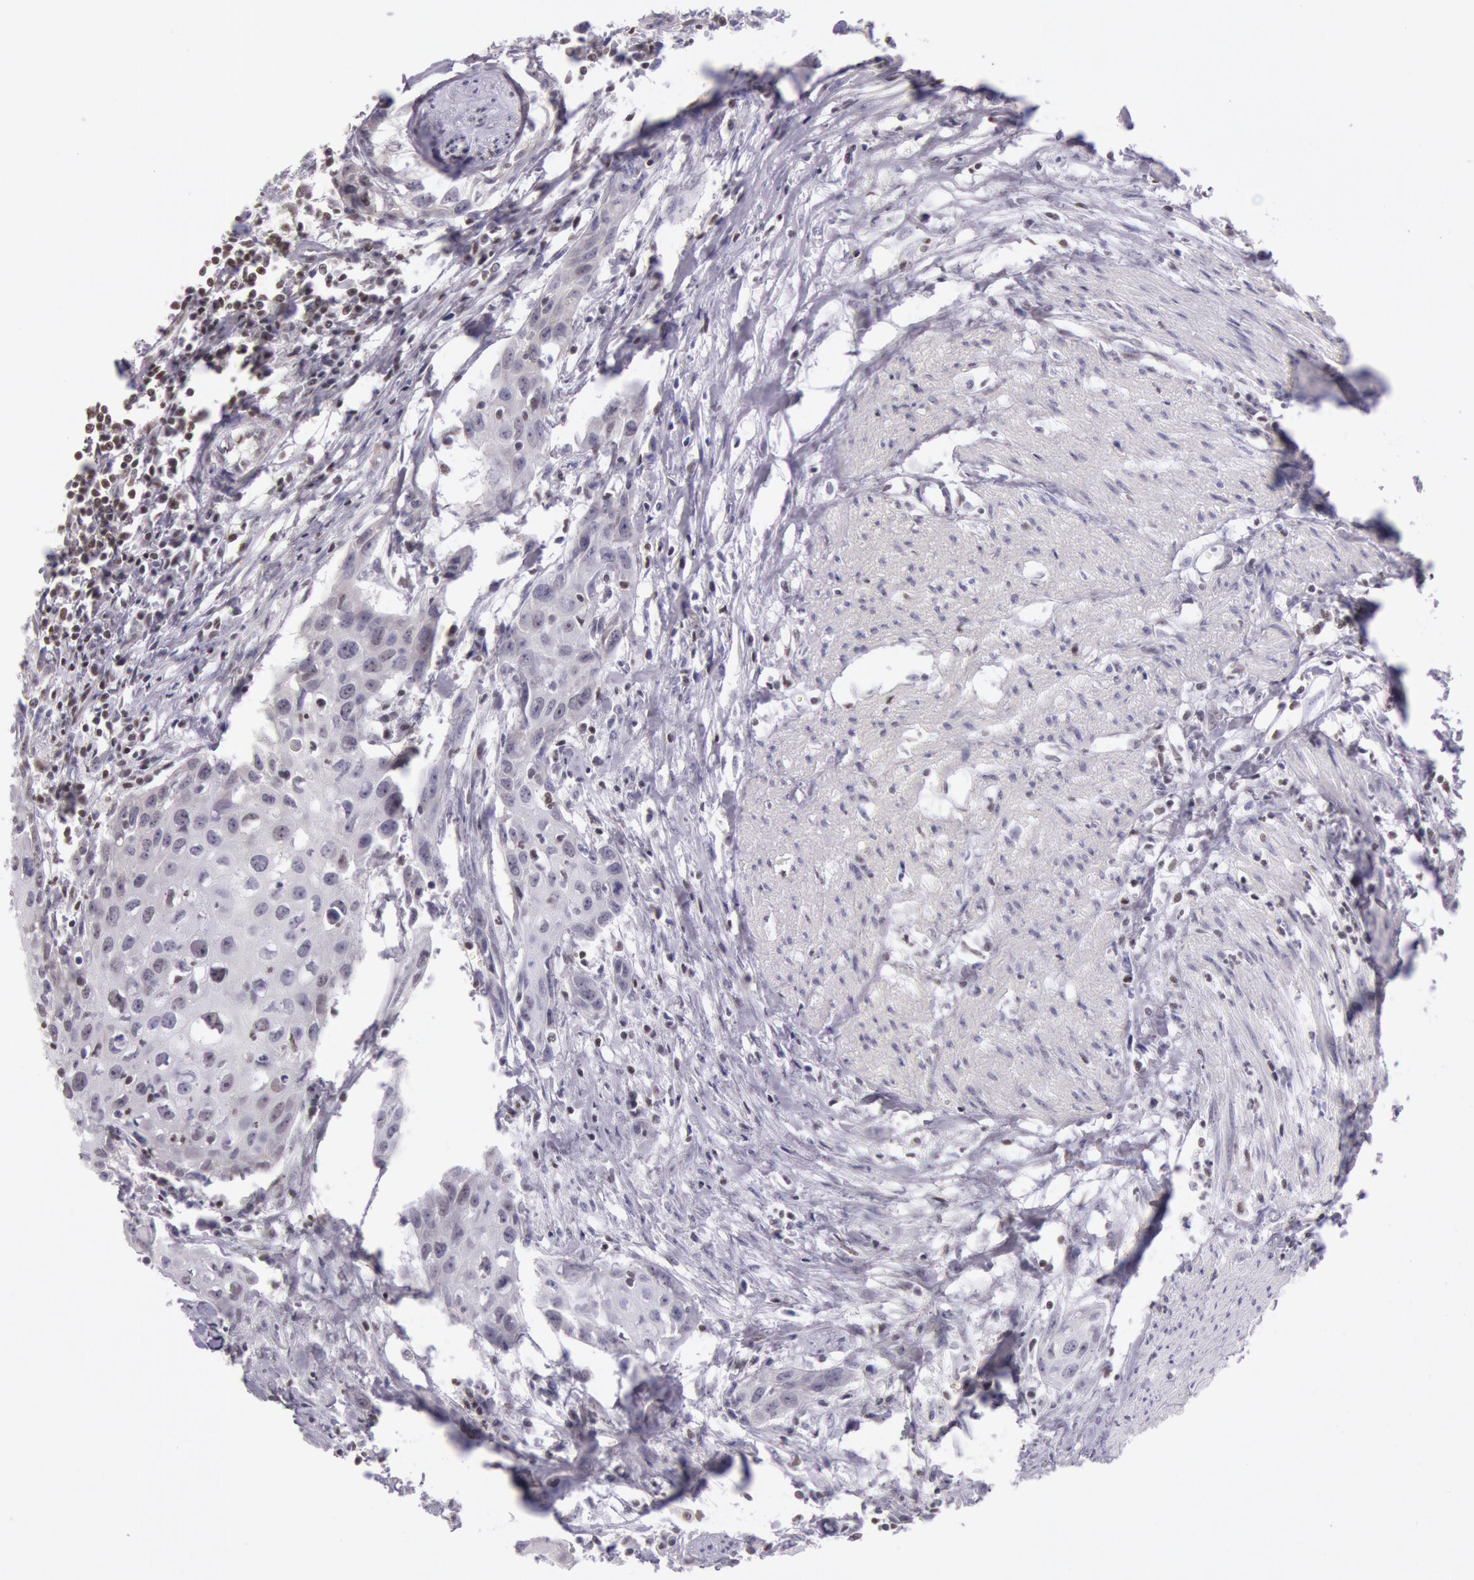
{"staining": {"intensity": "negative", "quantity": "none", "location": "none"}, "tissue": "urothelial cancer", "cell_type": "Tumor cells", "image_type": "cancer", "snomed": [{"axis": "morphology", "description": "Urothelial carcinoma, High grade"}, {"axis": "topography", "description": "Urinary bladder"}], "caption": "There is no significant expression in tumor cells of urothelial carcinoma (high-grade).", "gene": "ESS2", "patient": {"sex": "male", "age": 54}}